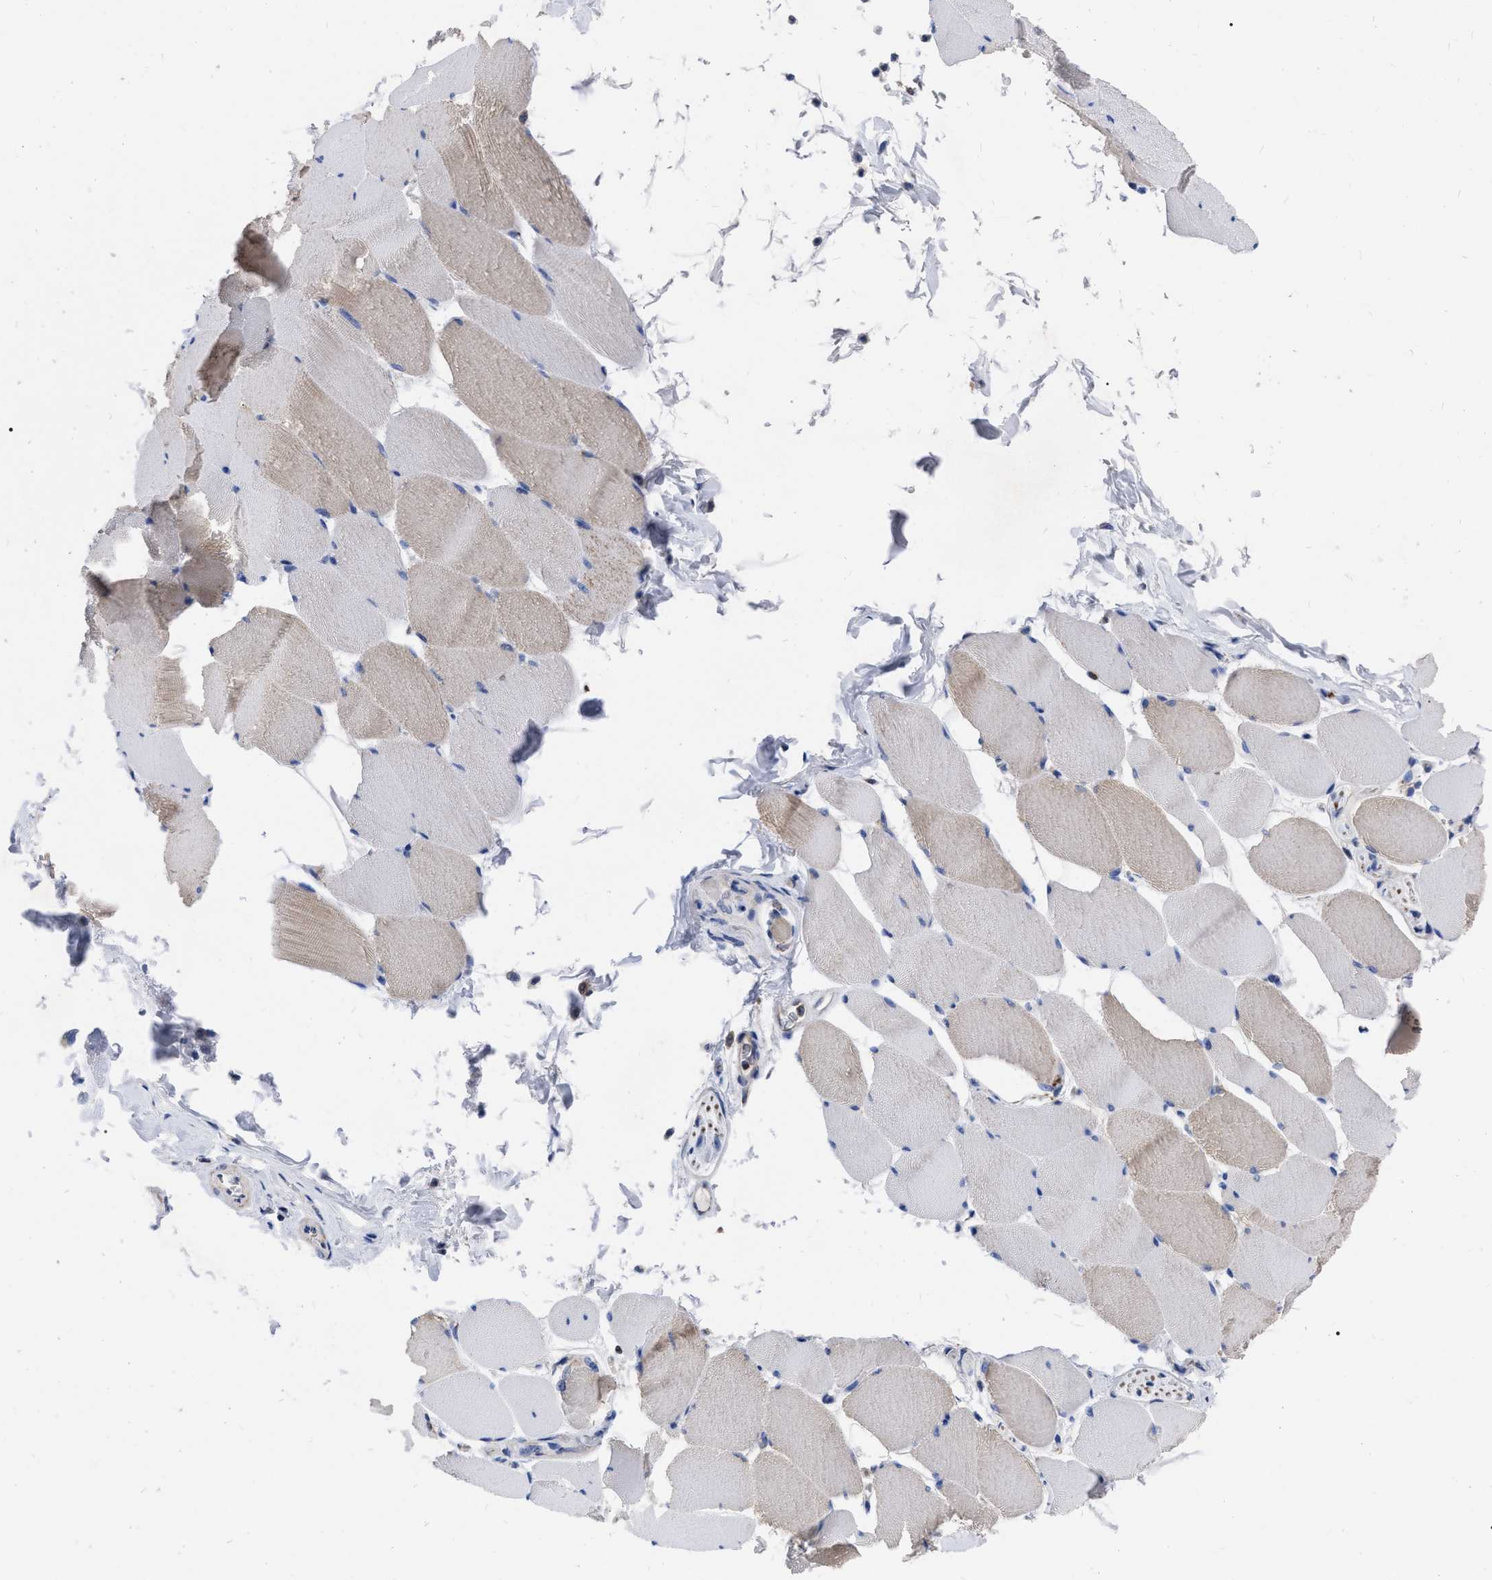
{"staining": {"intensity": "moderate", "quantity": "25%-75%", "location": "cytoplasmic/membranous"}, "tissue": "skeletal muscle", "cell_type": "Myocytes", "image_type": "normal", "snomed": [{"axis": "morphology", "description": "Normal tissue, NOS"}, {"axis": "topography", "description": "Skeletal muscle"}], "caption": "The immunohistochemical stain labels moderate cytoplasmic/membranous positivity in myocytes of unremarkable skeletal muscle. The staining was performed using DAB to visualize the protein expression in brown, while the nuclei were stained in blue with hematoxylin (Magnification: 20x).", "gene": "CDKN2C", "patient": {"sex": "male", "age": 62}}